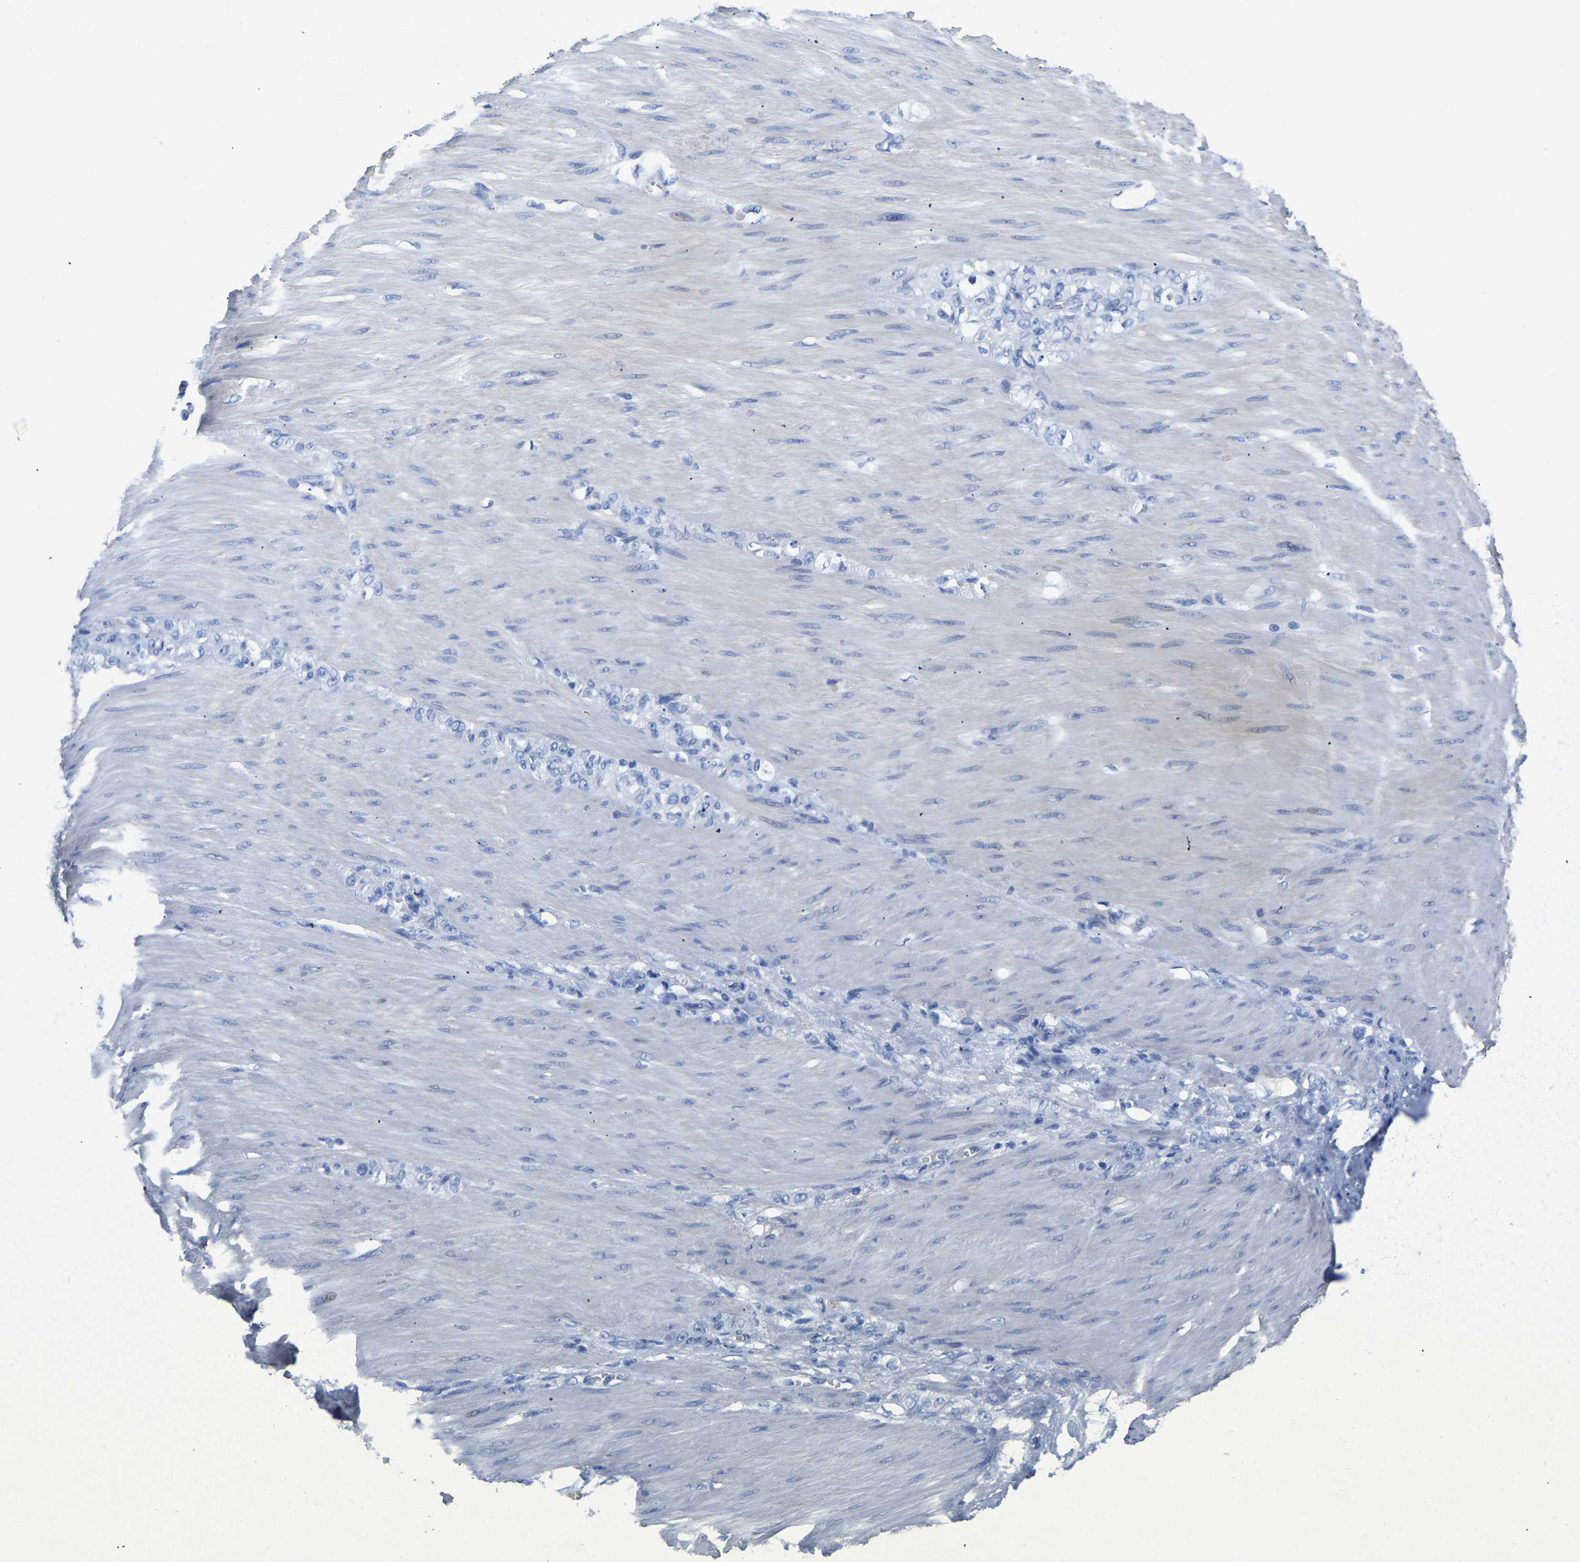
{"staining": {"intensity": "negative", "quantity": "none", "location": "none"}, "tissue": "stomach cancer", "cell_type": "Tumor cells", "image_type": "cancer", "snomed": [{"axis": "morphology", "description": "Normal tissue, NOS"}, {"axis": "morphology", "description": "Adenocarcinoma, NOS"}, {"axis": "topography", "description": "Stomach"}], "caption": "A histopathology image of stomach cancer stained for a protein exhibits no brown staining in tumor cells.", "gene": "UPK3A", "patient": {"sex": "male", "age": 82}}